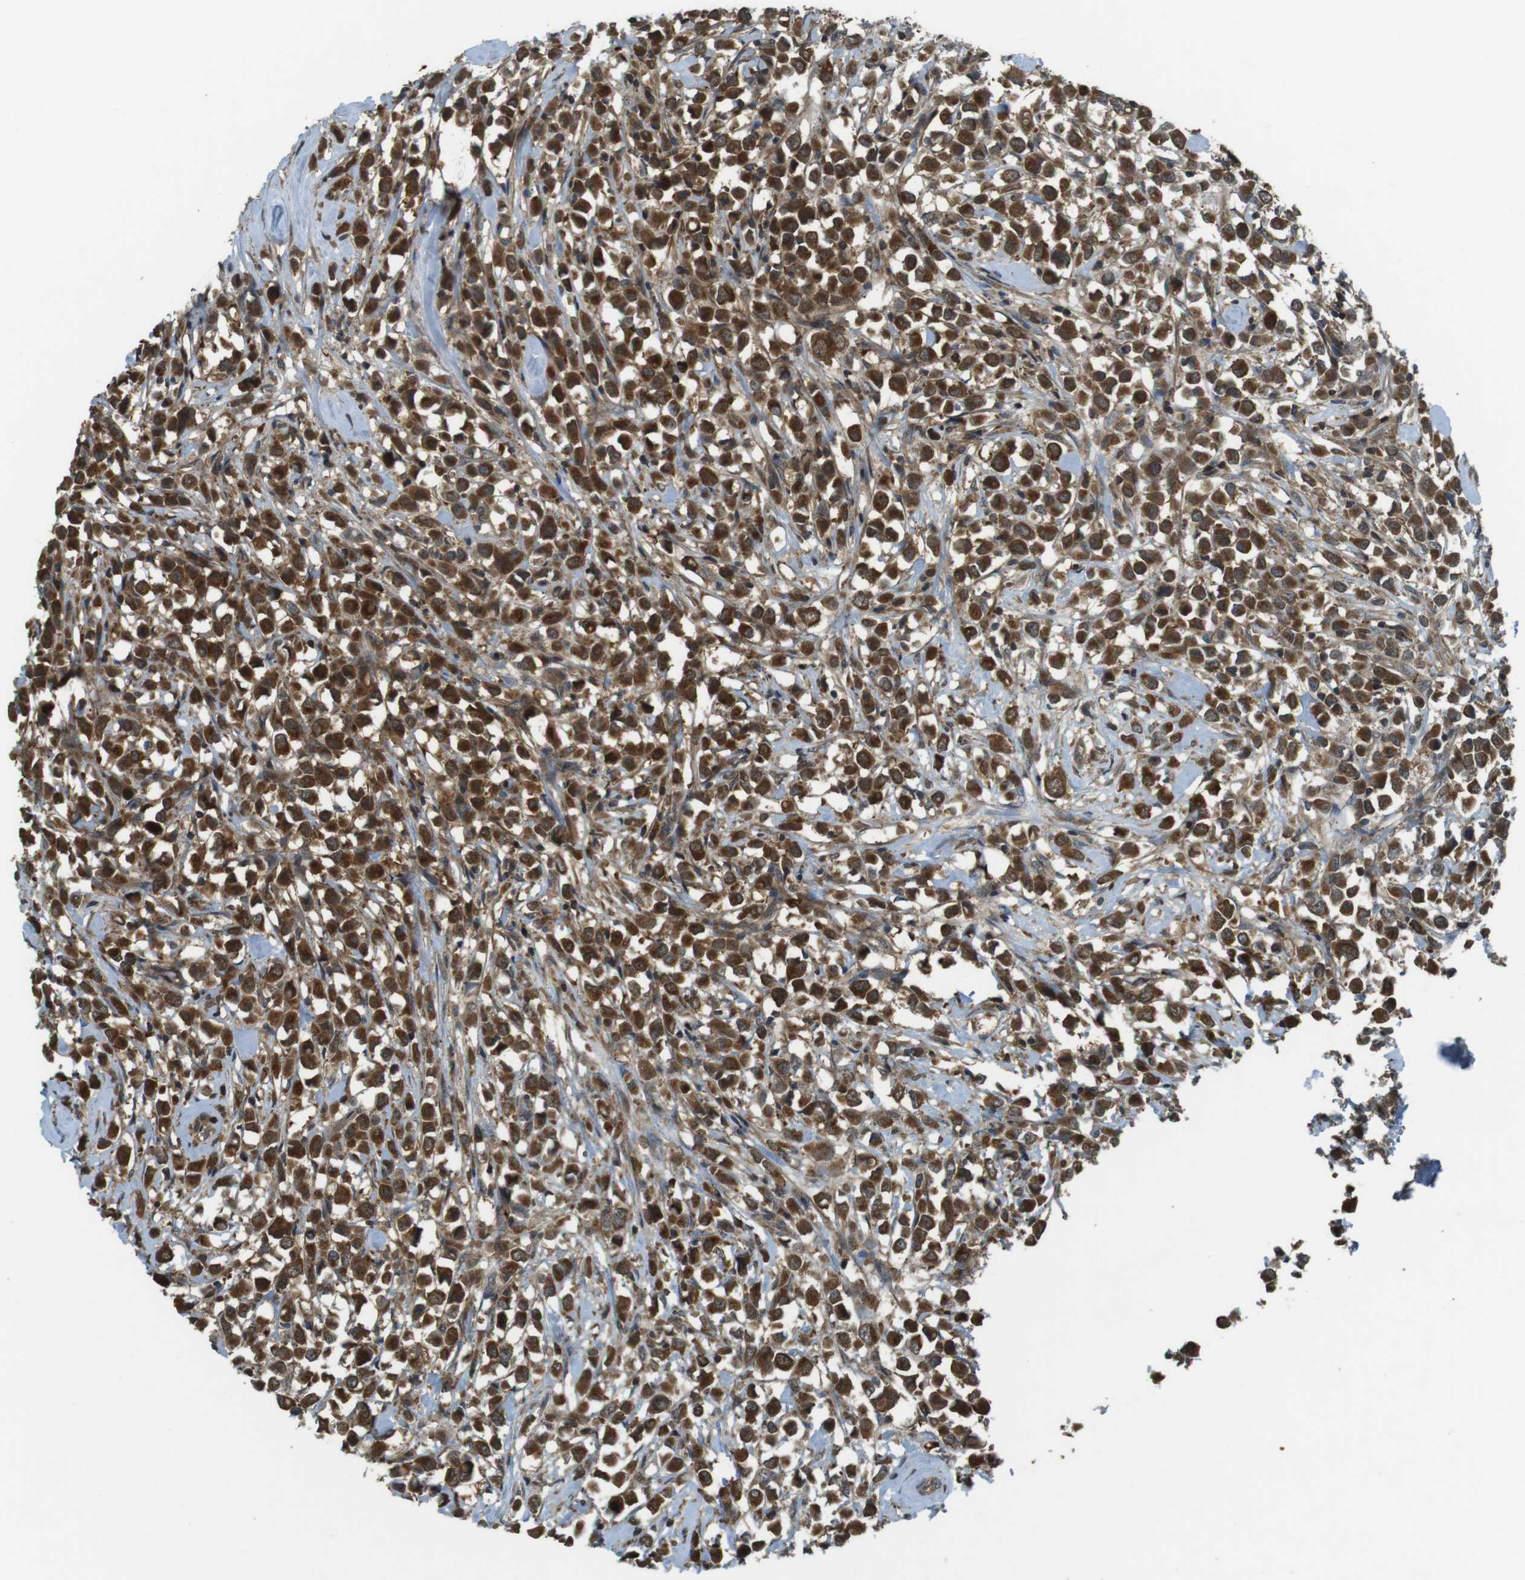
{"staining": {"intensity": "strong", "quantity": ">75%", "location": "cytoplasmic/membranous"}, "tissue": "breast cancer", "cell_type": "Tumor cells", "image_type": "cancer", "snomed": [{"axis": "morphology", "description": "Duct carcinoma"}, {"axis": "topography", "description": "Breast"}], "caption": "Immunohistochemistry (IHC) photomicrograph of neoplastic tissue: breast infiltrating ductal carcinoma stained using immunohistochemistry (IHC) displays high levels of strong protein expression localized specifically in the cytoplasmic/membranous of tumor cells, appearing as a cytoplasmic/membranous brown color.", "gene": "LRRC3B", "patient": {"sex": "female", "age": 61}}